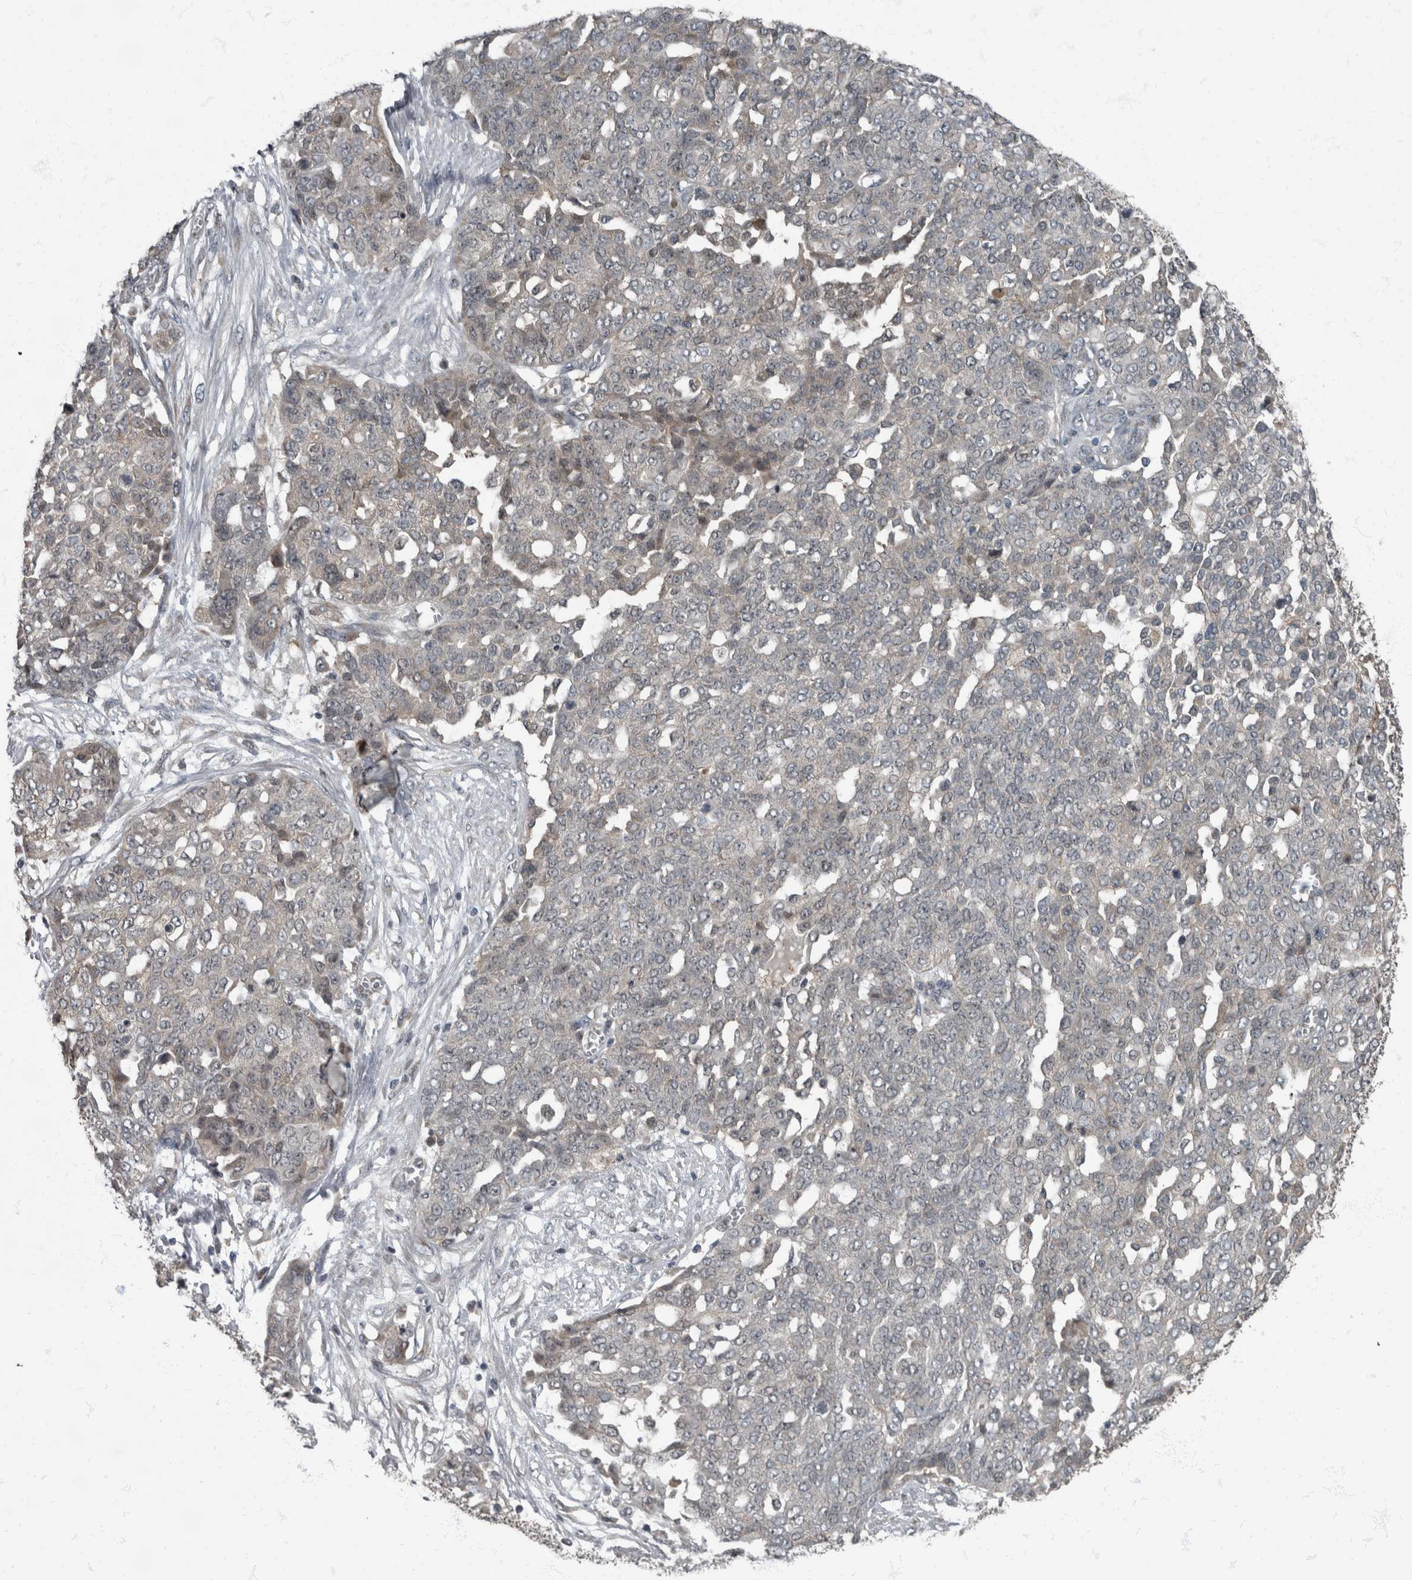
{"staining": {"intensity": "negative", "quantity": "none", "location": "none"}, "tissue": "ovarian cancer", "cell_type": "Tumor cells", "image_type": "cancer", "snomed": [{"axis": "morphology", "description": "Cystadenocarcinoma, serous, NOS"}, {"axis": "topography", "description": "Soft tissue"}, {"axis": "topography", "description": "Ovary"}], "caption": "Ovarian cancer (serous cystadenocarcinoma) was stained to show a protein in brown. There is no significant expression in tumor cells. (DAB (3,3'-diaminobenzidine) immunohistochemistry, high magnification).", "gene": "RABGGTB", "patient": {"sex": "female", "age": 57}}